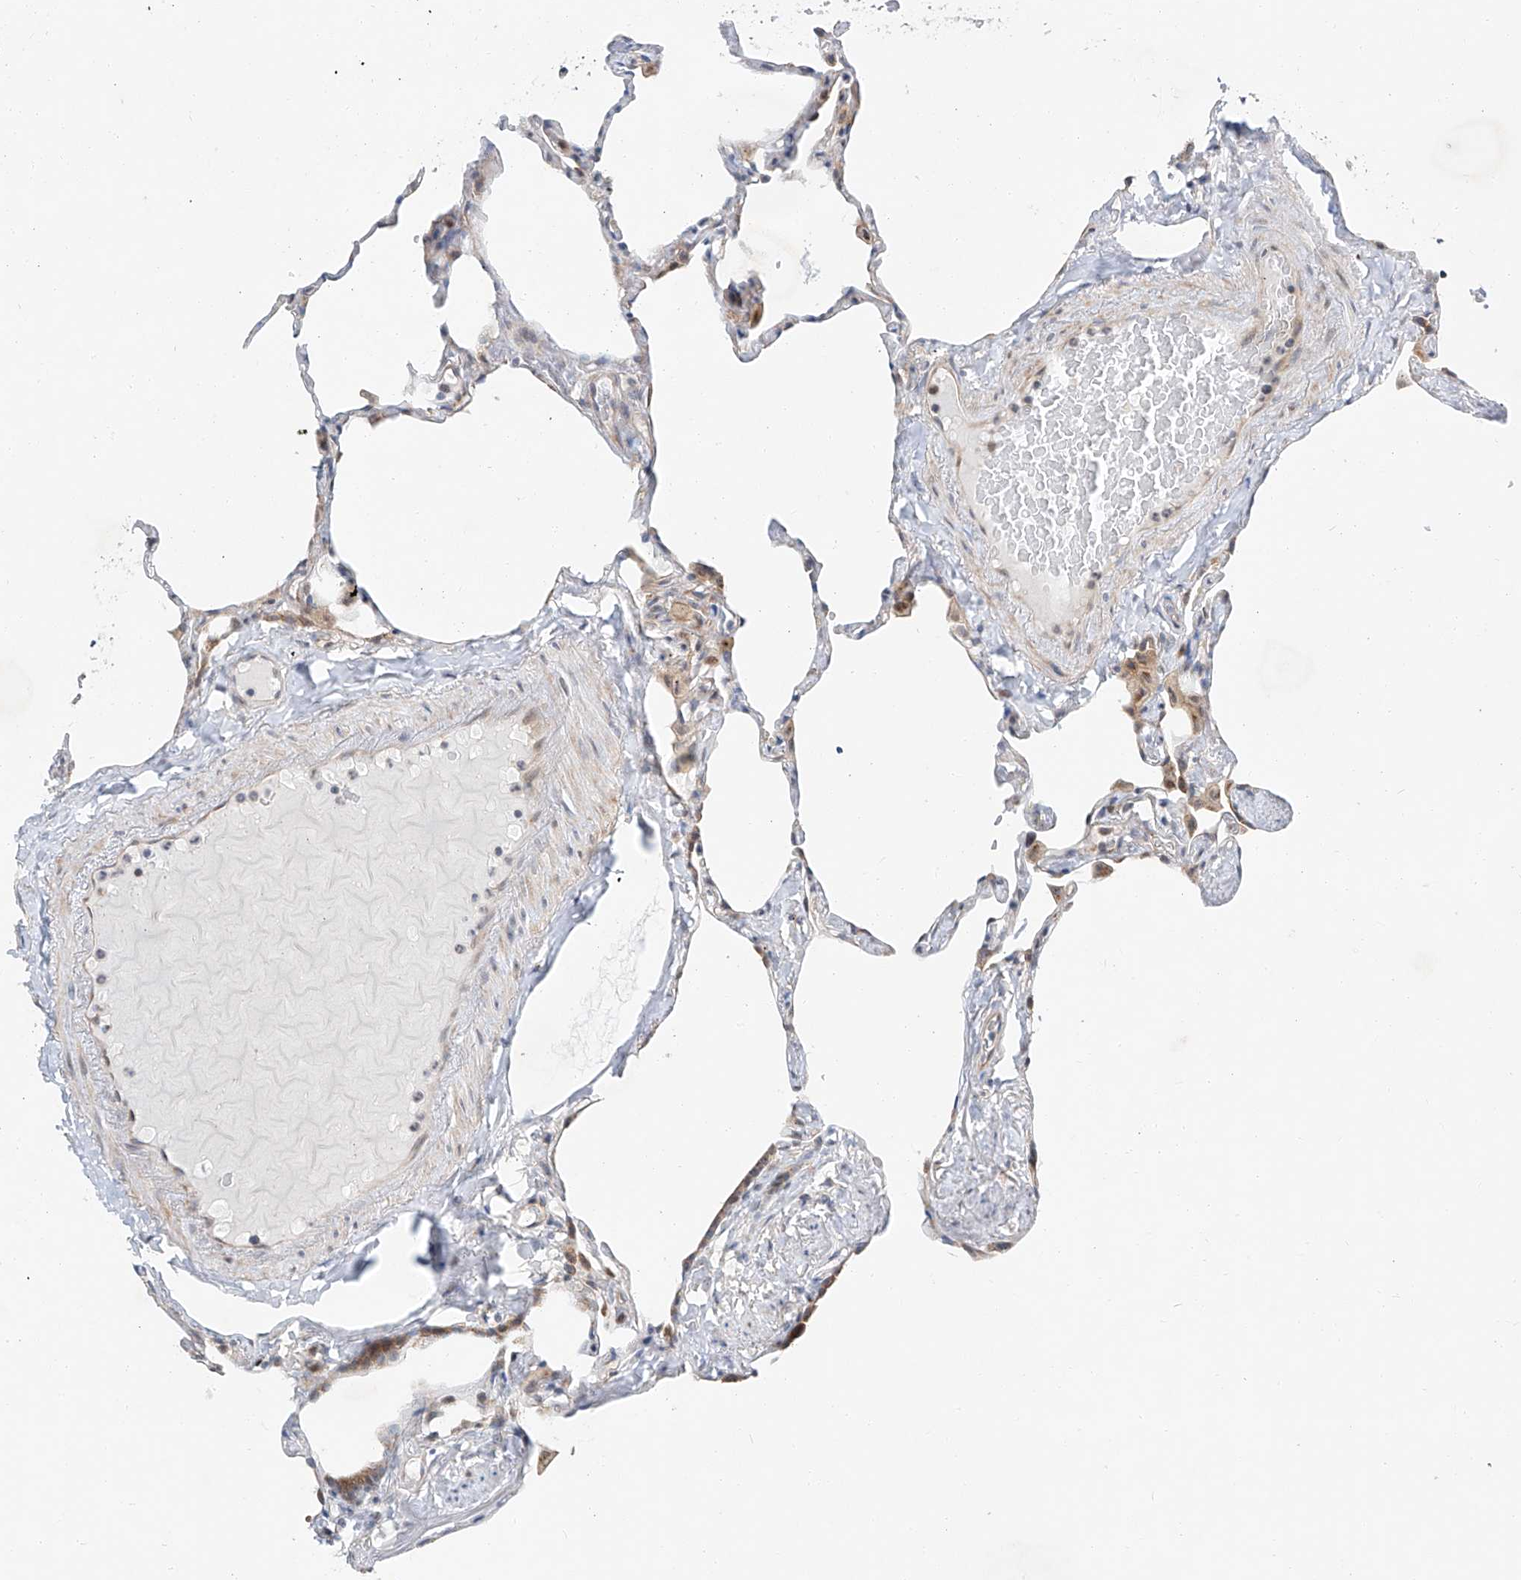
{"staining": {"intensity": "negative", "quantity": "none", "location": "none"}, "tissue": "lung", "cell_type": "Alveolar cells", "image_type": "normal", "snomed": [{"axis": "morphology", "description": "Normal tissue, NOS"}, {"axis": "topography", "description": "Lung"}], "caption": "The micrograph reveals no staining of alveolar cells in benign lung.", "gene": "CLDND1", "patient": {"sex": "male", "age": 65}}